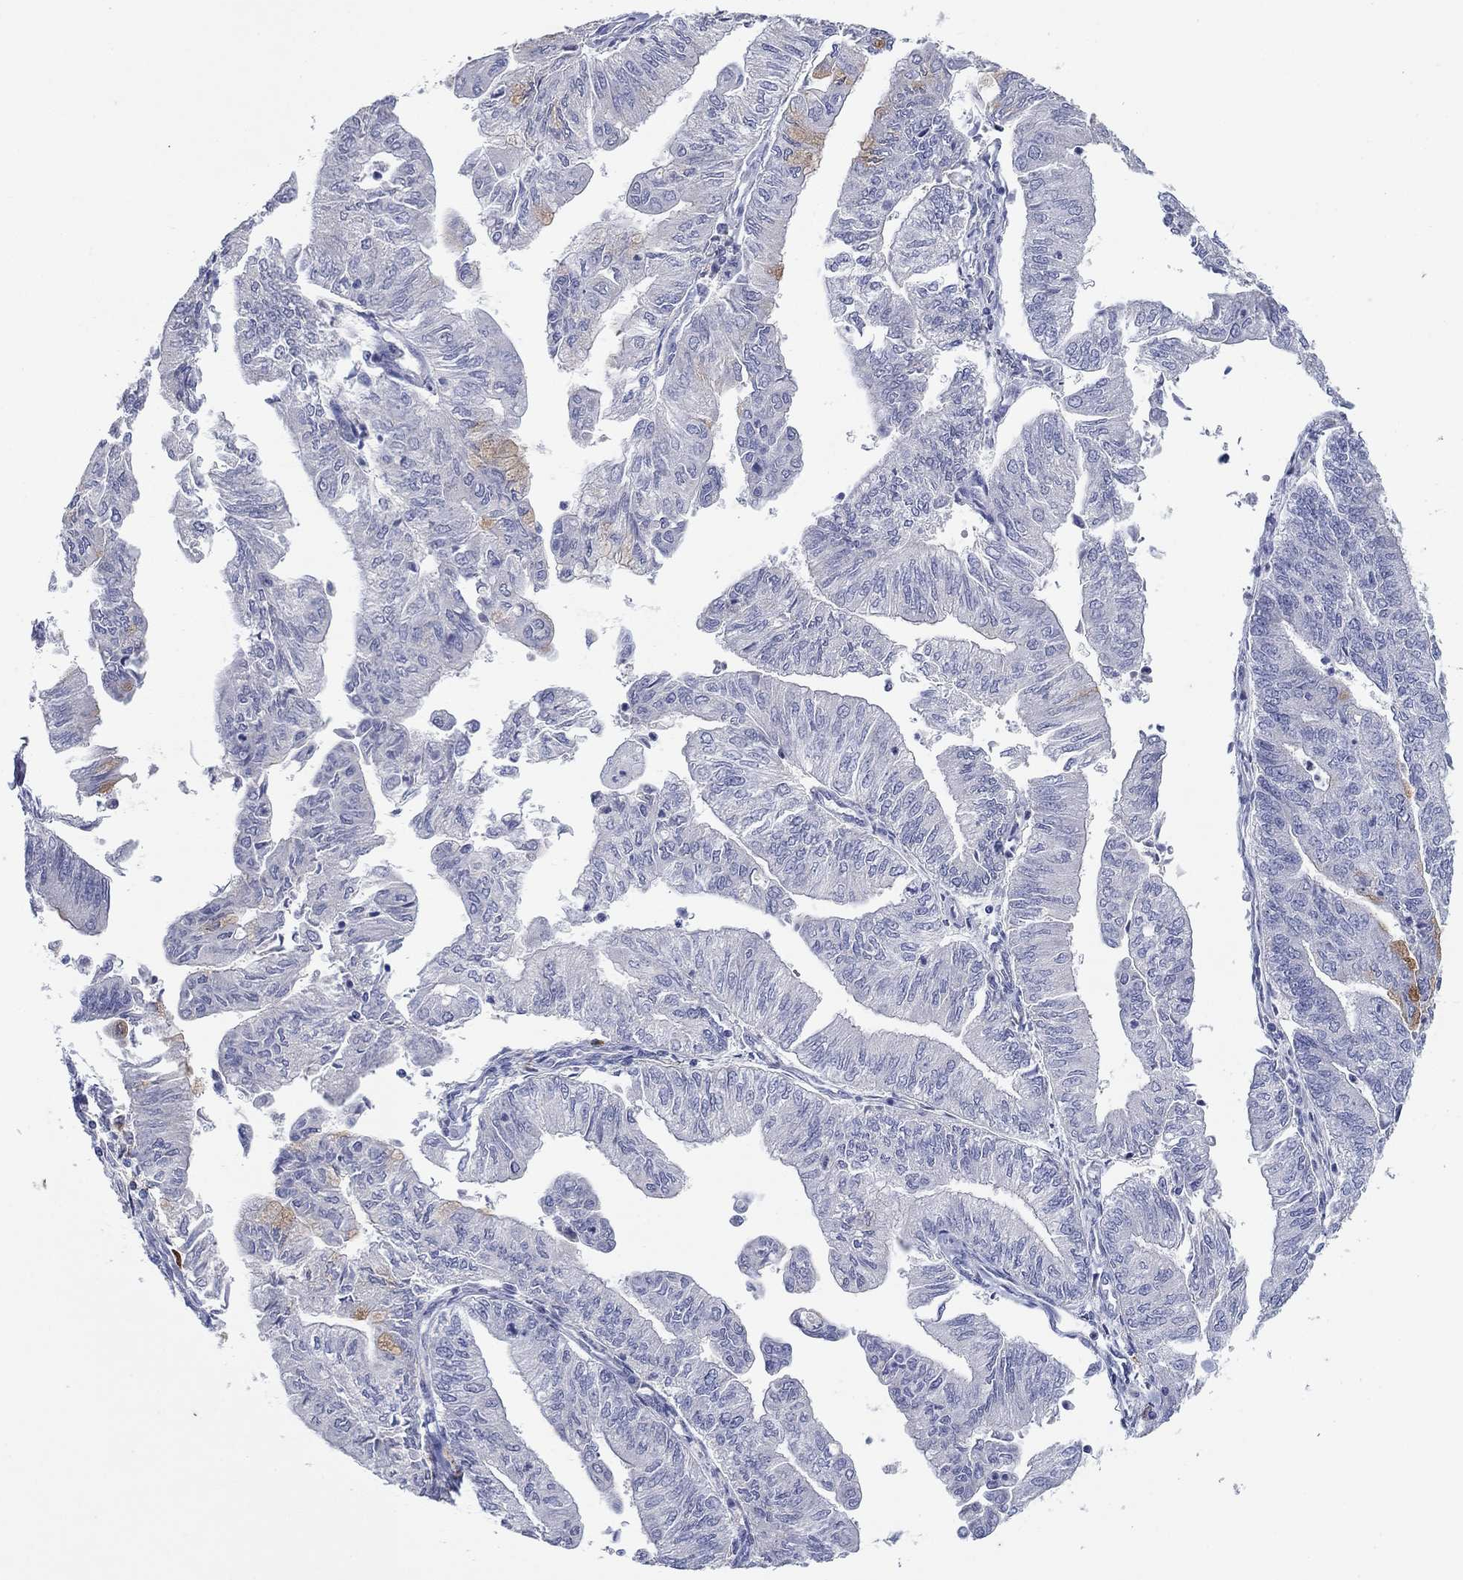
{"staining": {"intensity": "weak", "quantity": "<25%", "location": "cytoplasmic/membranous"}, "tissue": "endometrial cancer", "cell_type": "Tumor cells", "image_type": "cancer", "snomed": [{"axis": "morphology", "description": "Adenocarcinoma, NOS"}, {"axis": "topography", "description": "Endometrium"}], "caption": "Immunohistochemistry (IHC) histopathology image of endometrial adenocarcinoma stained for a protein (brown), which exhibits no positivity in tumor cells. (Stains: DAB (3,3'-diaminobenzidine) IHC with hematoxylin counter stain, Microscopy: brightfield microscopy at high magnification).", "gene": "PLCL2", "patient": {"sex": "female", "age": 59}}